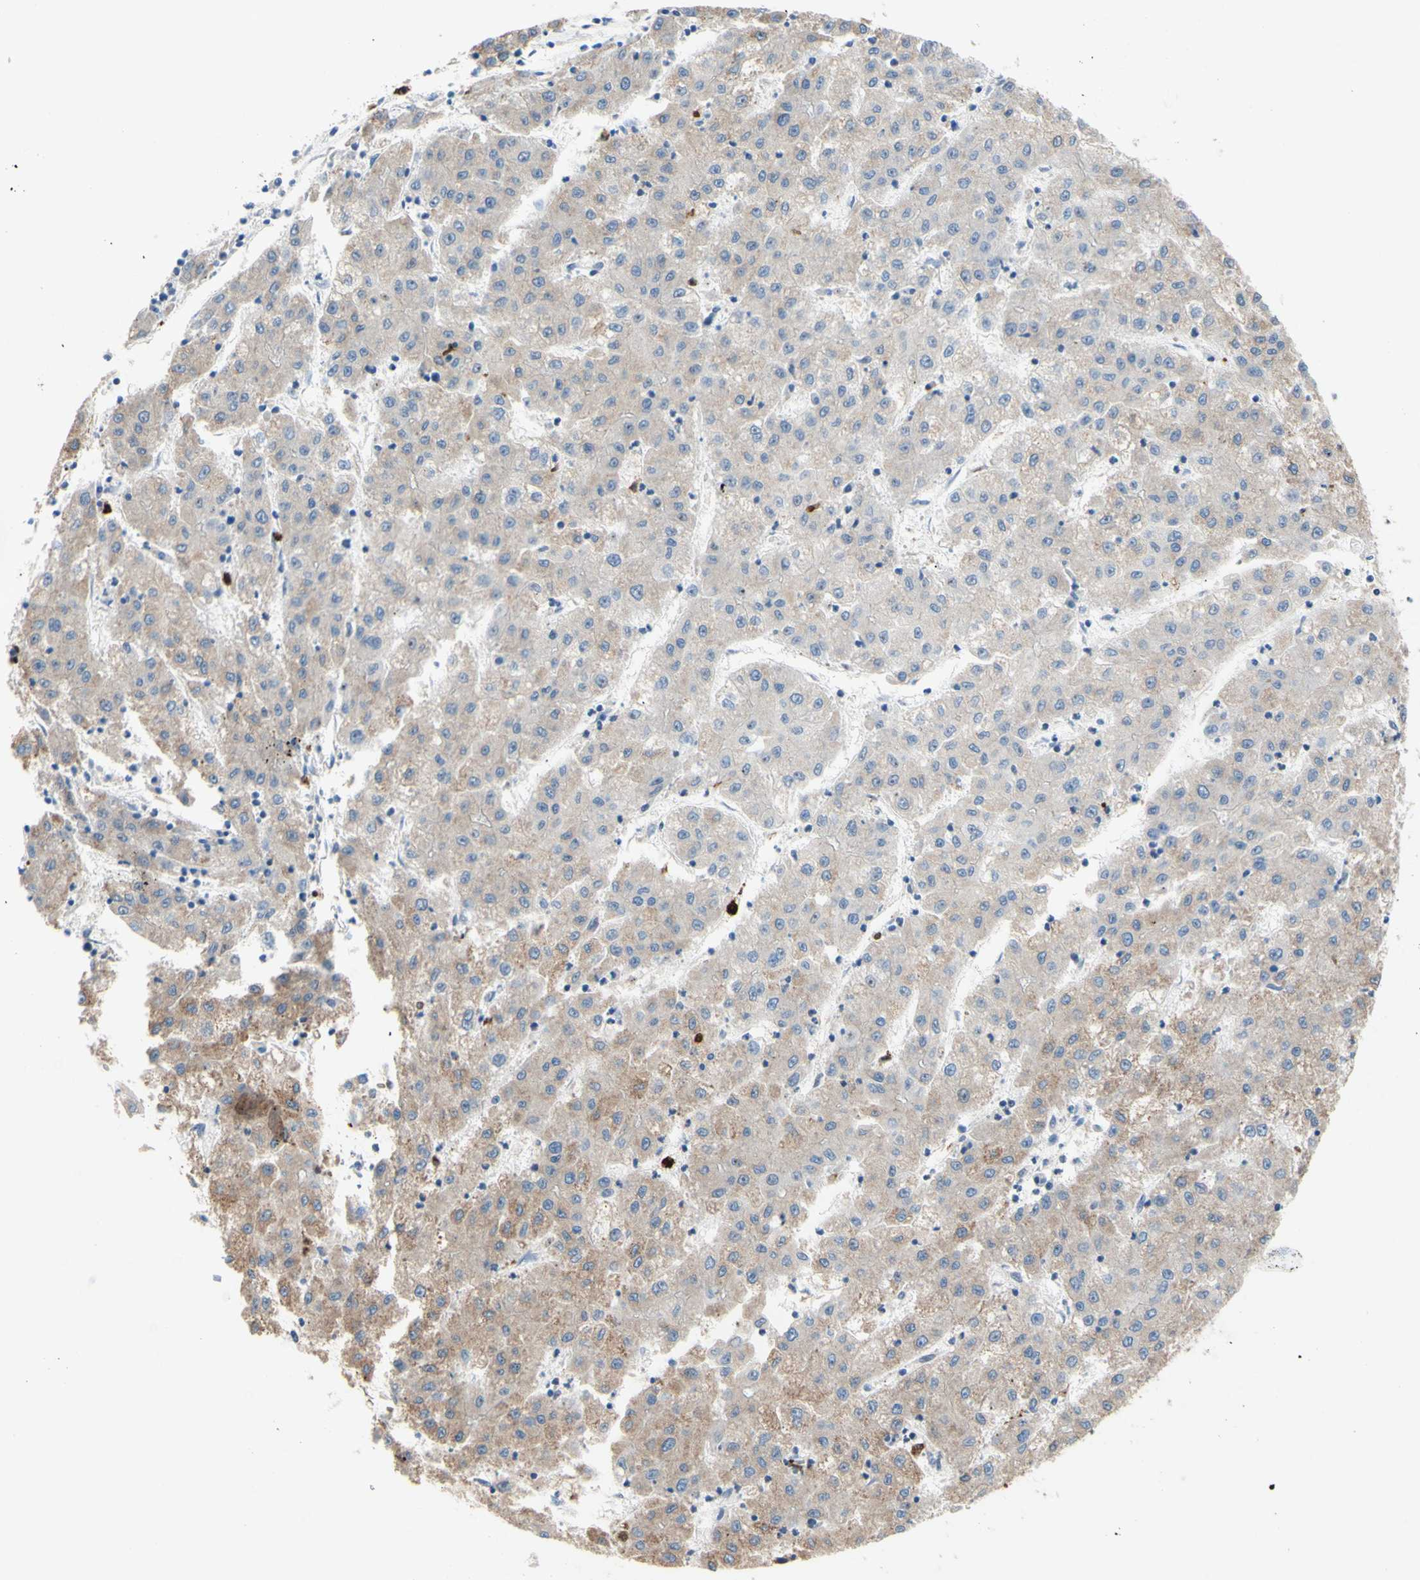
{"staining": {"intensity": "weak", "quantity": "<25%", "location": "cytoplasmic/membranous"}, "tissue": "liver cancer", "cell_type": "Tumor cells", "image_type": "cancer", "snomed": [{"axis": "morphology", "description": "Carcinoma, Hepatocellular, NOS"}, {"axis": "topography", "description": "Liver"}], "caption": "DAB (3,3'-diaminobenzidine) immunohistochemical staining of human hepatocellular carcinoma (liver) exhibits no significant staining in tumor cells. The staining is performed using DAB (3,3'-diaminobenzidine) brown chromogen with nuclei counter-stained in using hematoxylin.", "gene": "USP9X", "patient": {"sex": "male", "age": 72}}